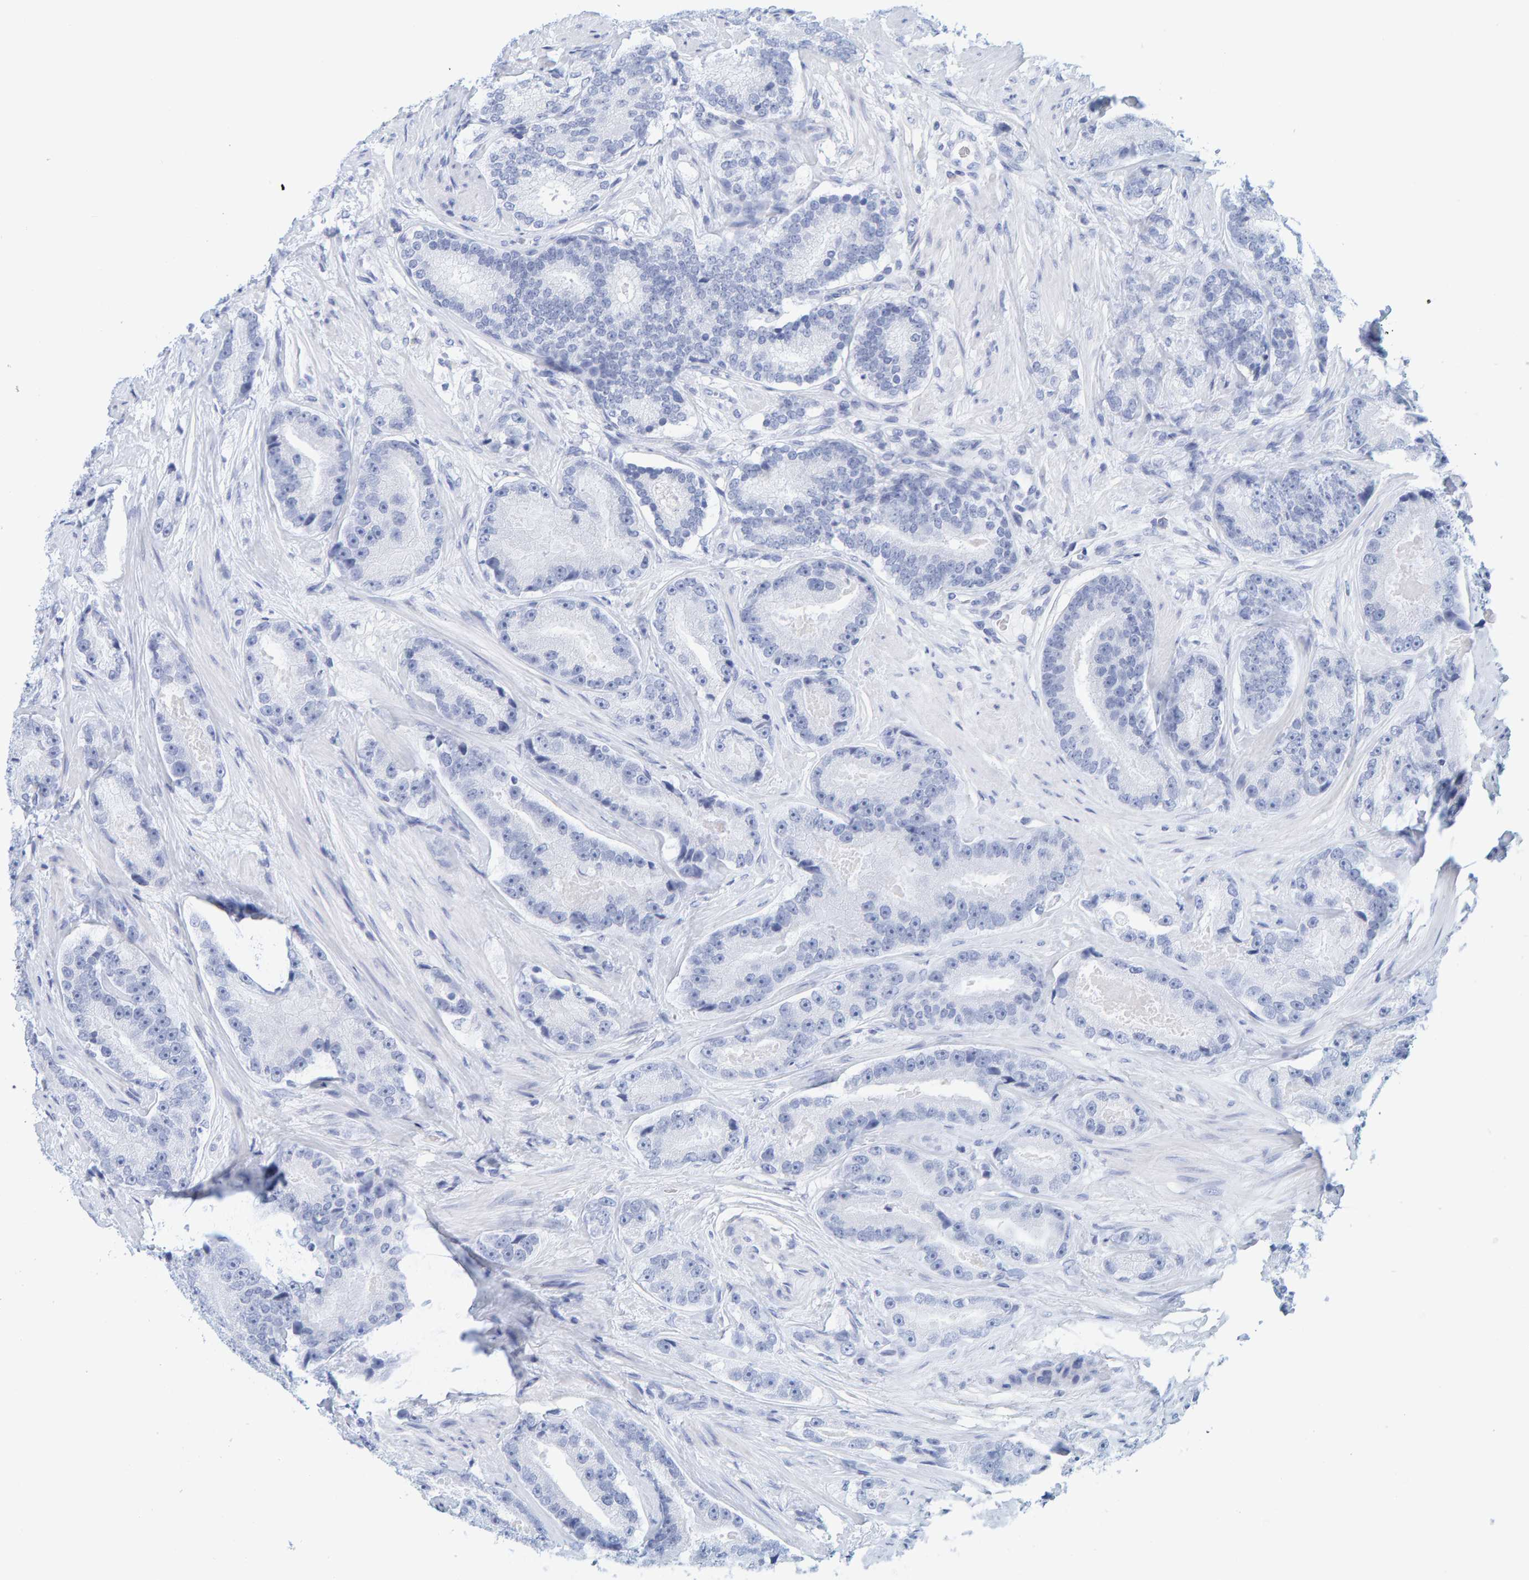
{"staining": {"intensity": "negative", "quantity": "none", "location": "none"}, "tissue": "prostate cancer", "cell_type": "Tumor cells", "image_type": "cancer", "snomed": [{"axis": "morphology", "description": "Adenocarcinoma, High grade"}, {"axis": "topography", "description": "Prostate"}], "caption": "Tumor cells show no significant protein expression in prostate cancer. Brightfield microscopy of immunohistochemistry stained with DAB (3,3'-diaminobenzidine) (brown) and hematoxylin (blue), captured at high magnification.", "gene": "SFTPC", "patient": {"sex": "male", "age": 55}}